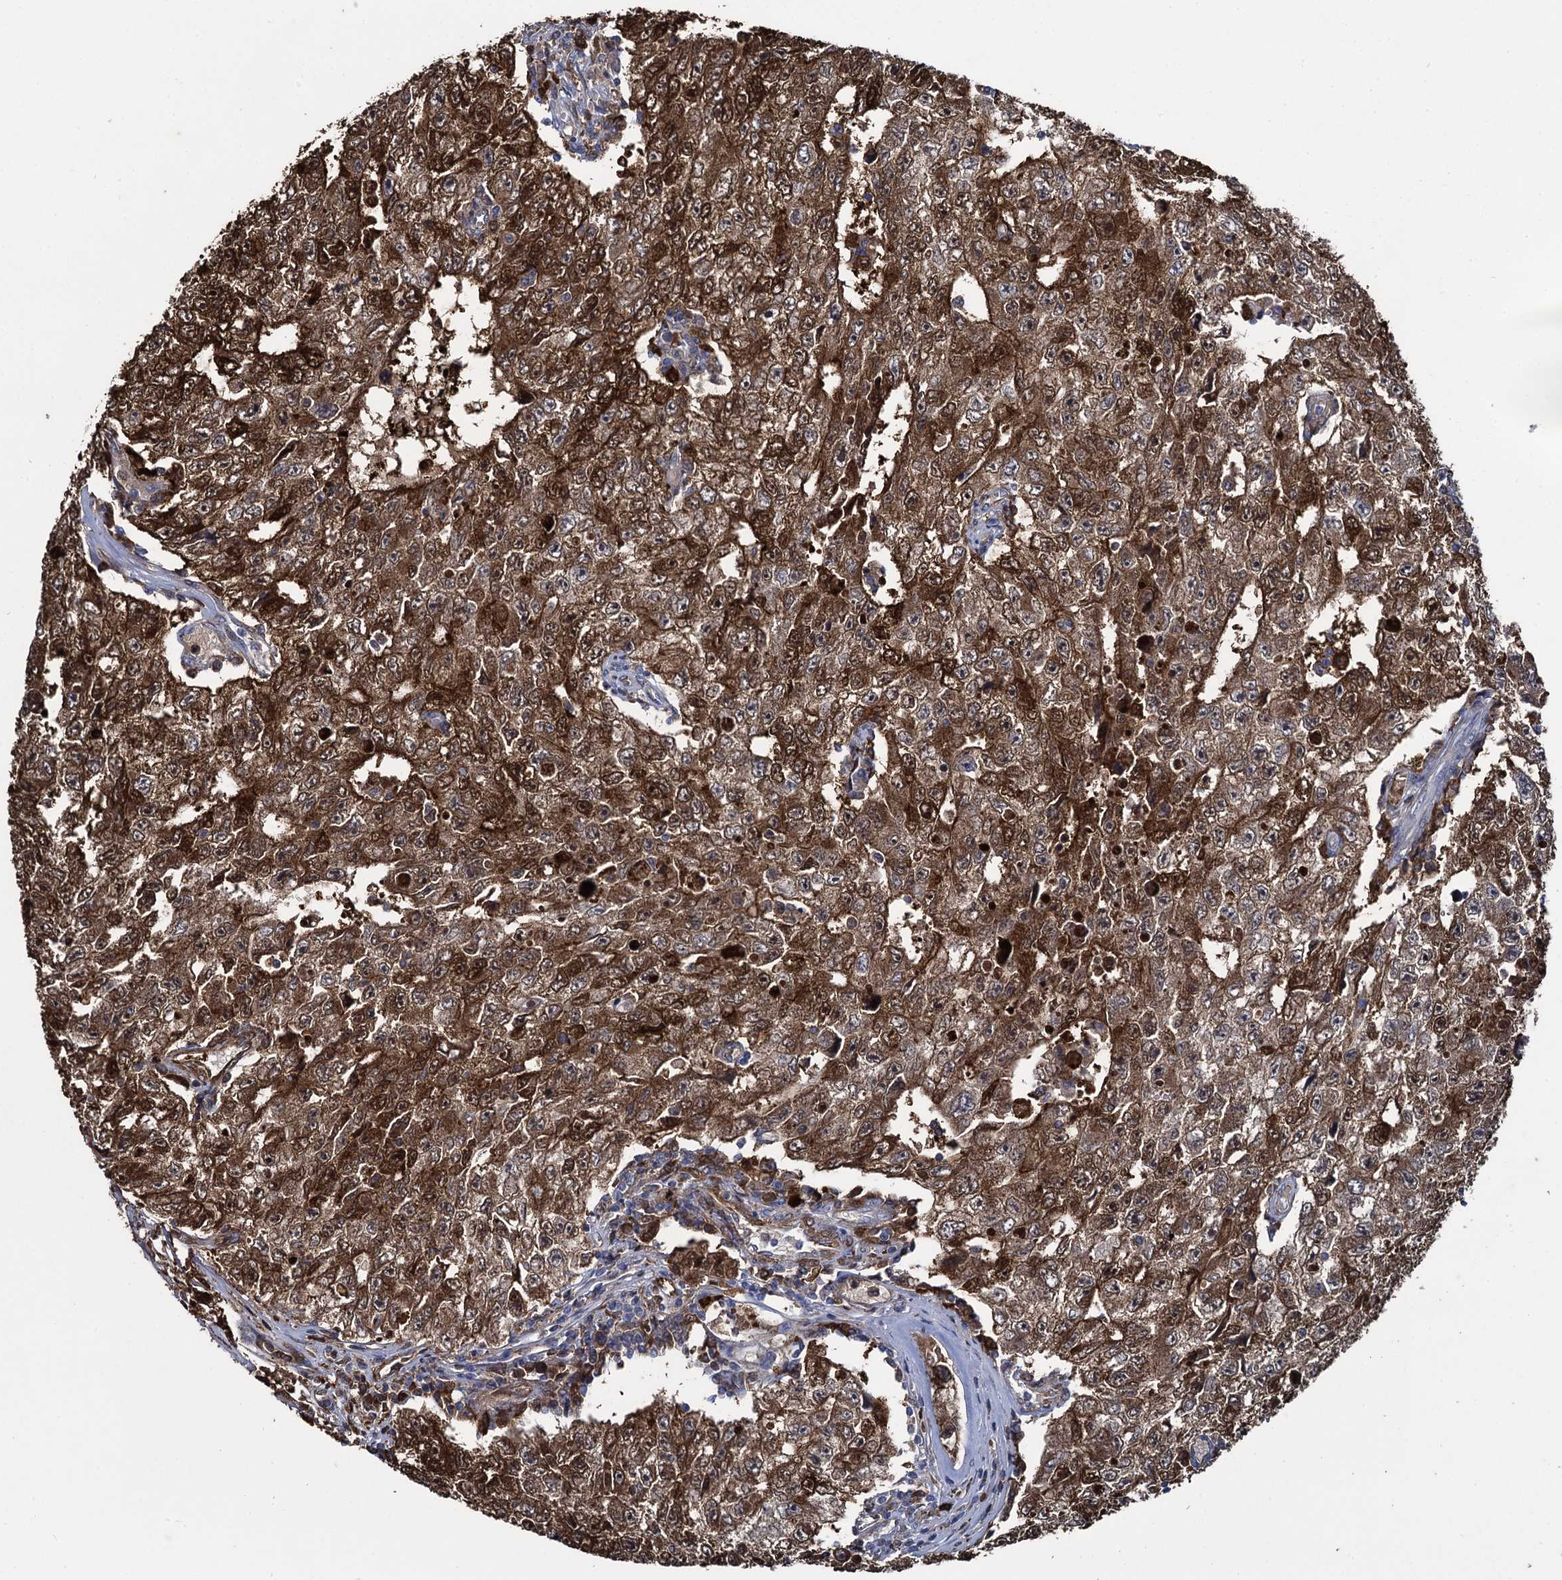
{"staining": {"intensity": "strong", "quantity": ">75%", "location": "cytoplasmic/membranous"}, "tissue": "testis cancer", "cell_type": "Tumor cells", "image_type": "cancer", "snomed": [{"axis": "morphology", "description": "Carcinoma, Embryonal, NOS"}, {"axis": "topography", "description": "Testis"}], "caption": "A high-resolution photomicrograph shows immunohistochemistry (IHC) staining of testis embryonal carcinoma, which shows strong cytoplasmic/membranous staining in about >75% of tumor cells.", "gene": "FABP5", "patient": {"sex": "male", "age": 17}}